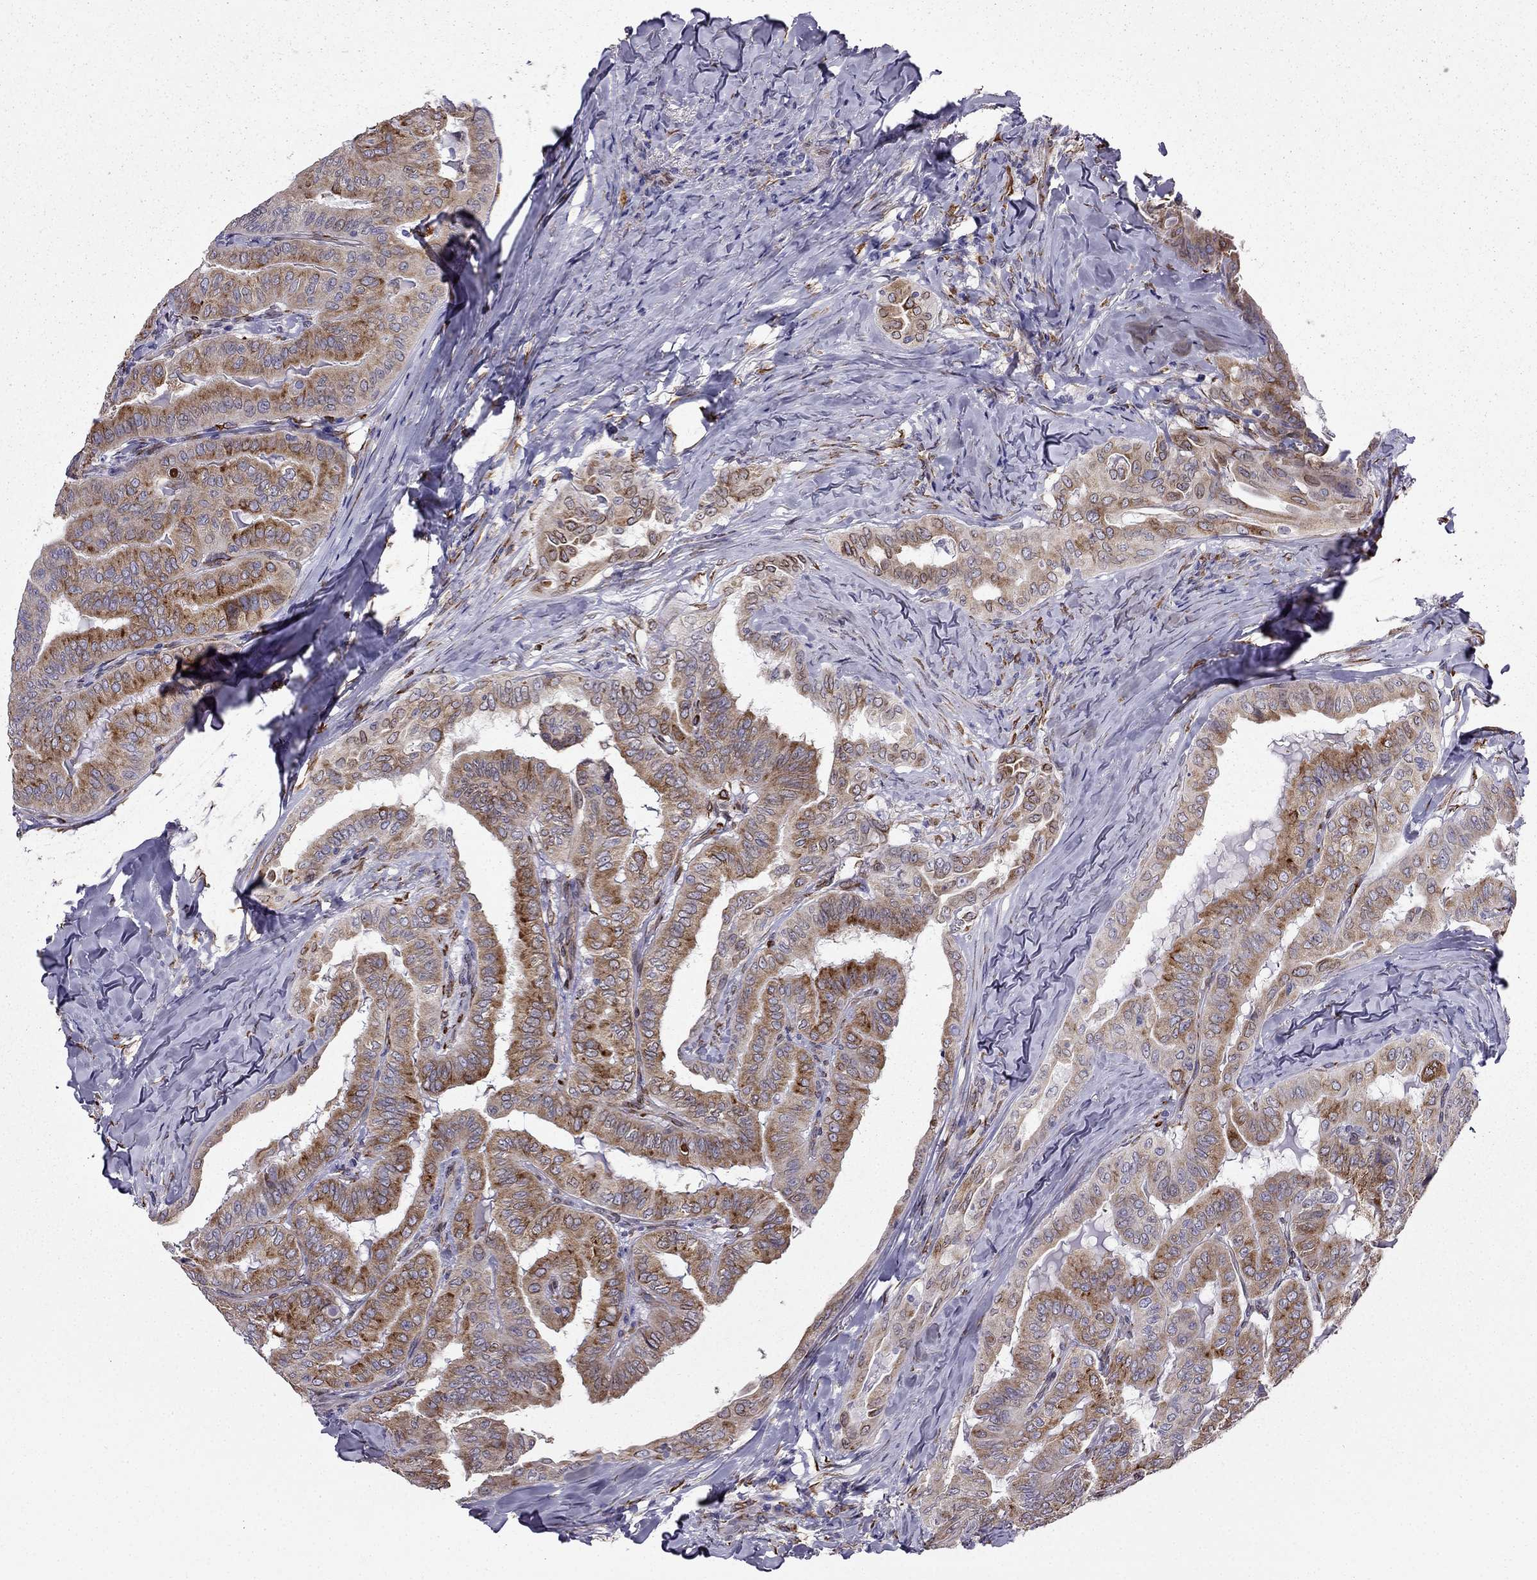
{"staining": {"intensity": "moderate", "quantity": ">75%", "location": "cytoplasmic/membranous"}, "tissue": "thyroid cancer", "cell_type": "Tumor cells", "image_type": "cancer", "snomed": [{"axis": "morphology", "description": "Papillary adenocarcinoma, NOS"}, {"axis": "topography", "description": "Thyroid gland"}], "caption": "Immunohistochemical staining of thyroid papillary adenocarcinoma exhibits medium levels of moderate cytoplasmic/membranous staining in approximately >75% of tumor cells.", "gene": "IKBIP", "patient": {"sex": "female", "age": 68}}